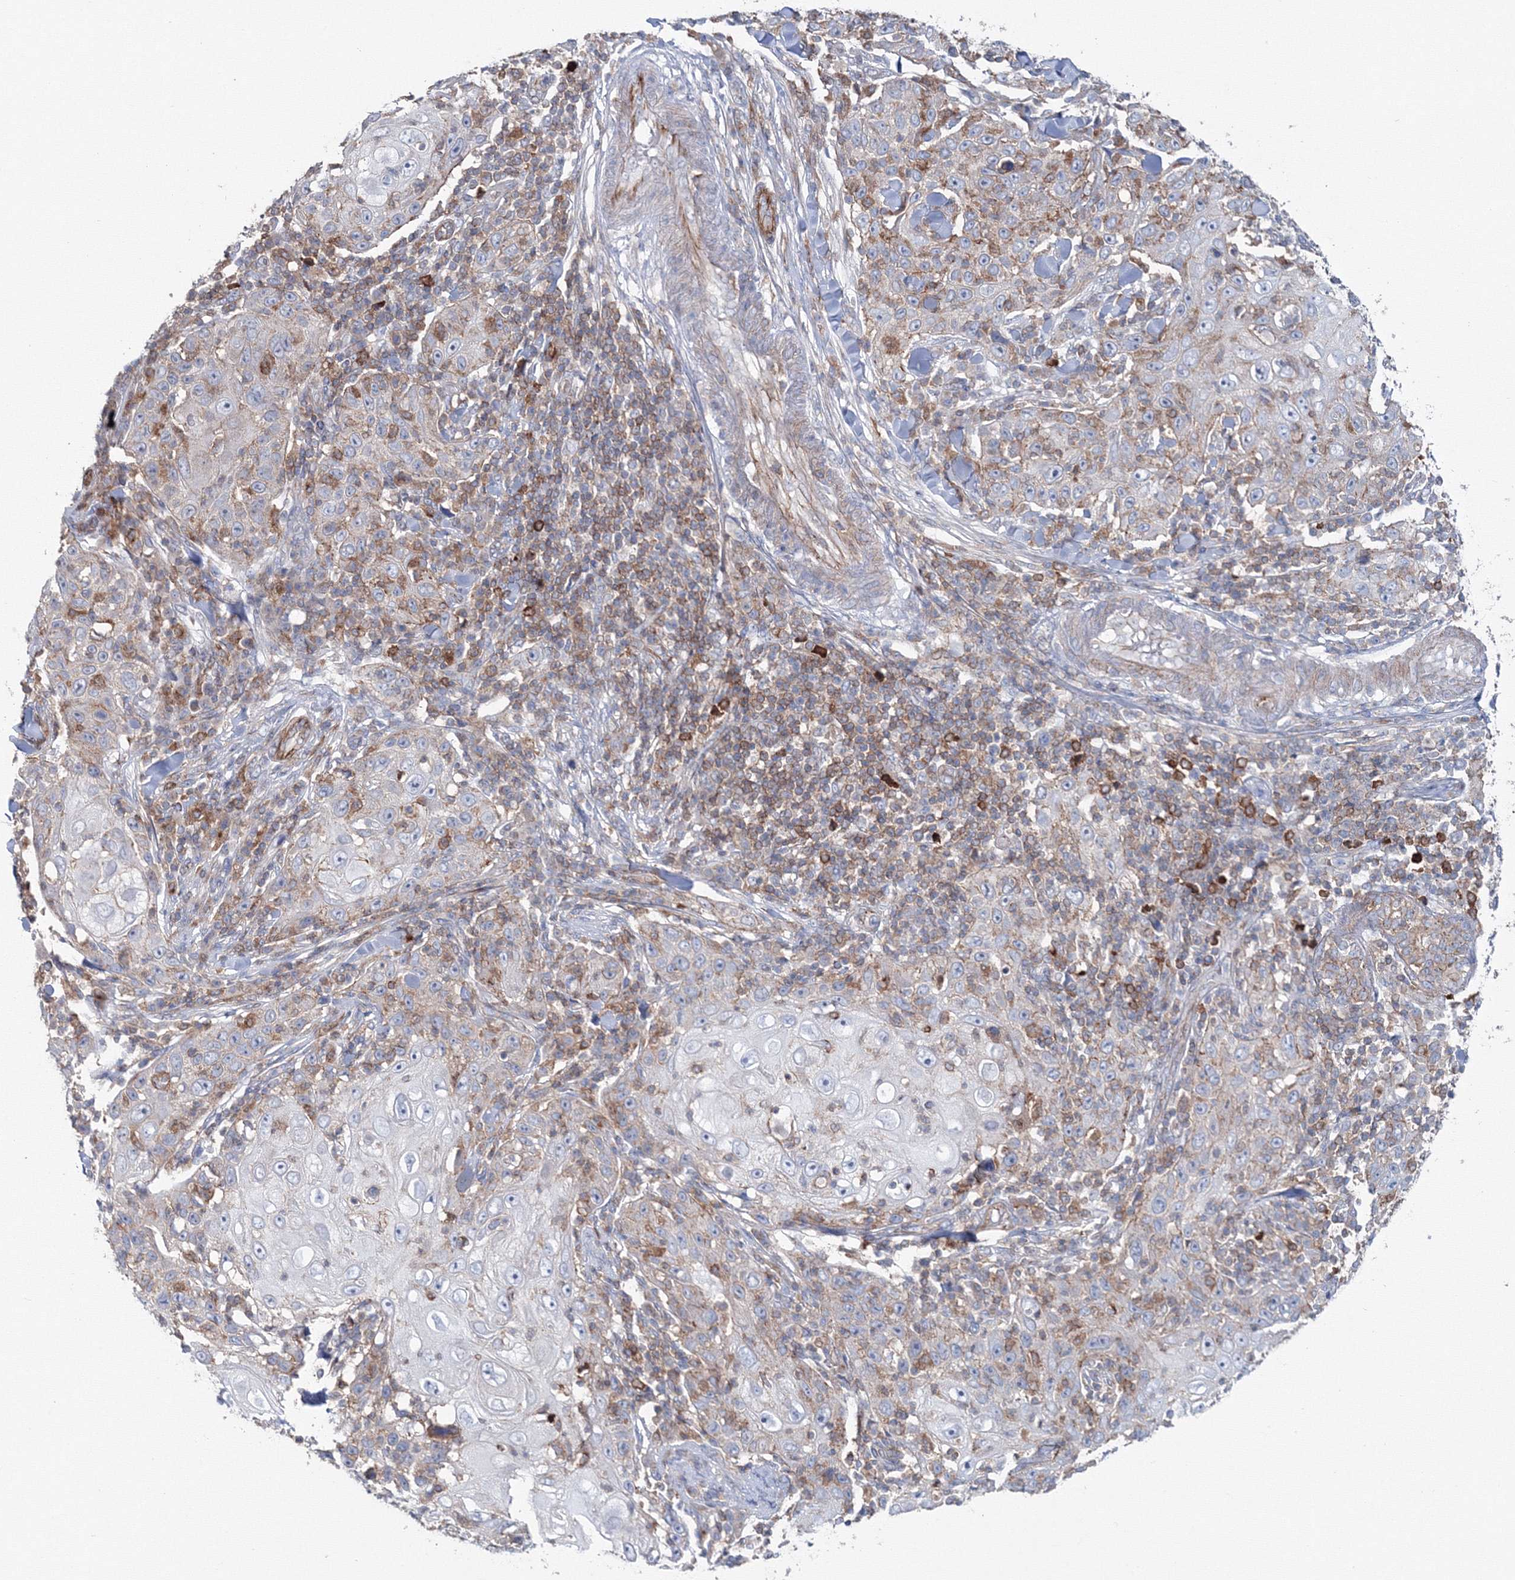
{"staining": {"intensity": "moderate", "quantity": "<25%", "location": "cytoplasmic/membranous"}, "tissue": "skin cancer", "cell_type": "Tumor cells", "image_type": "cancer", "snomed": [{"axis": "morphology", "description": "Squamous cell carcinoma, NOS"}, {"axis": "topography", "description": "Skin"}], "caption": "Immunohistochemical staining of human squamous cell carcinoma (skin) demonstrates low levels of moderate cytoplasmic/membranous protein expression in about <25% of tumor cells.", "gene": "GGA2", "patient": {"sex": "female", "age": 88}}